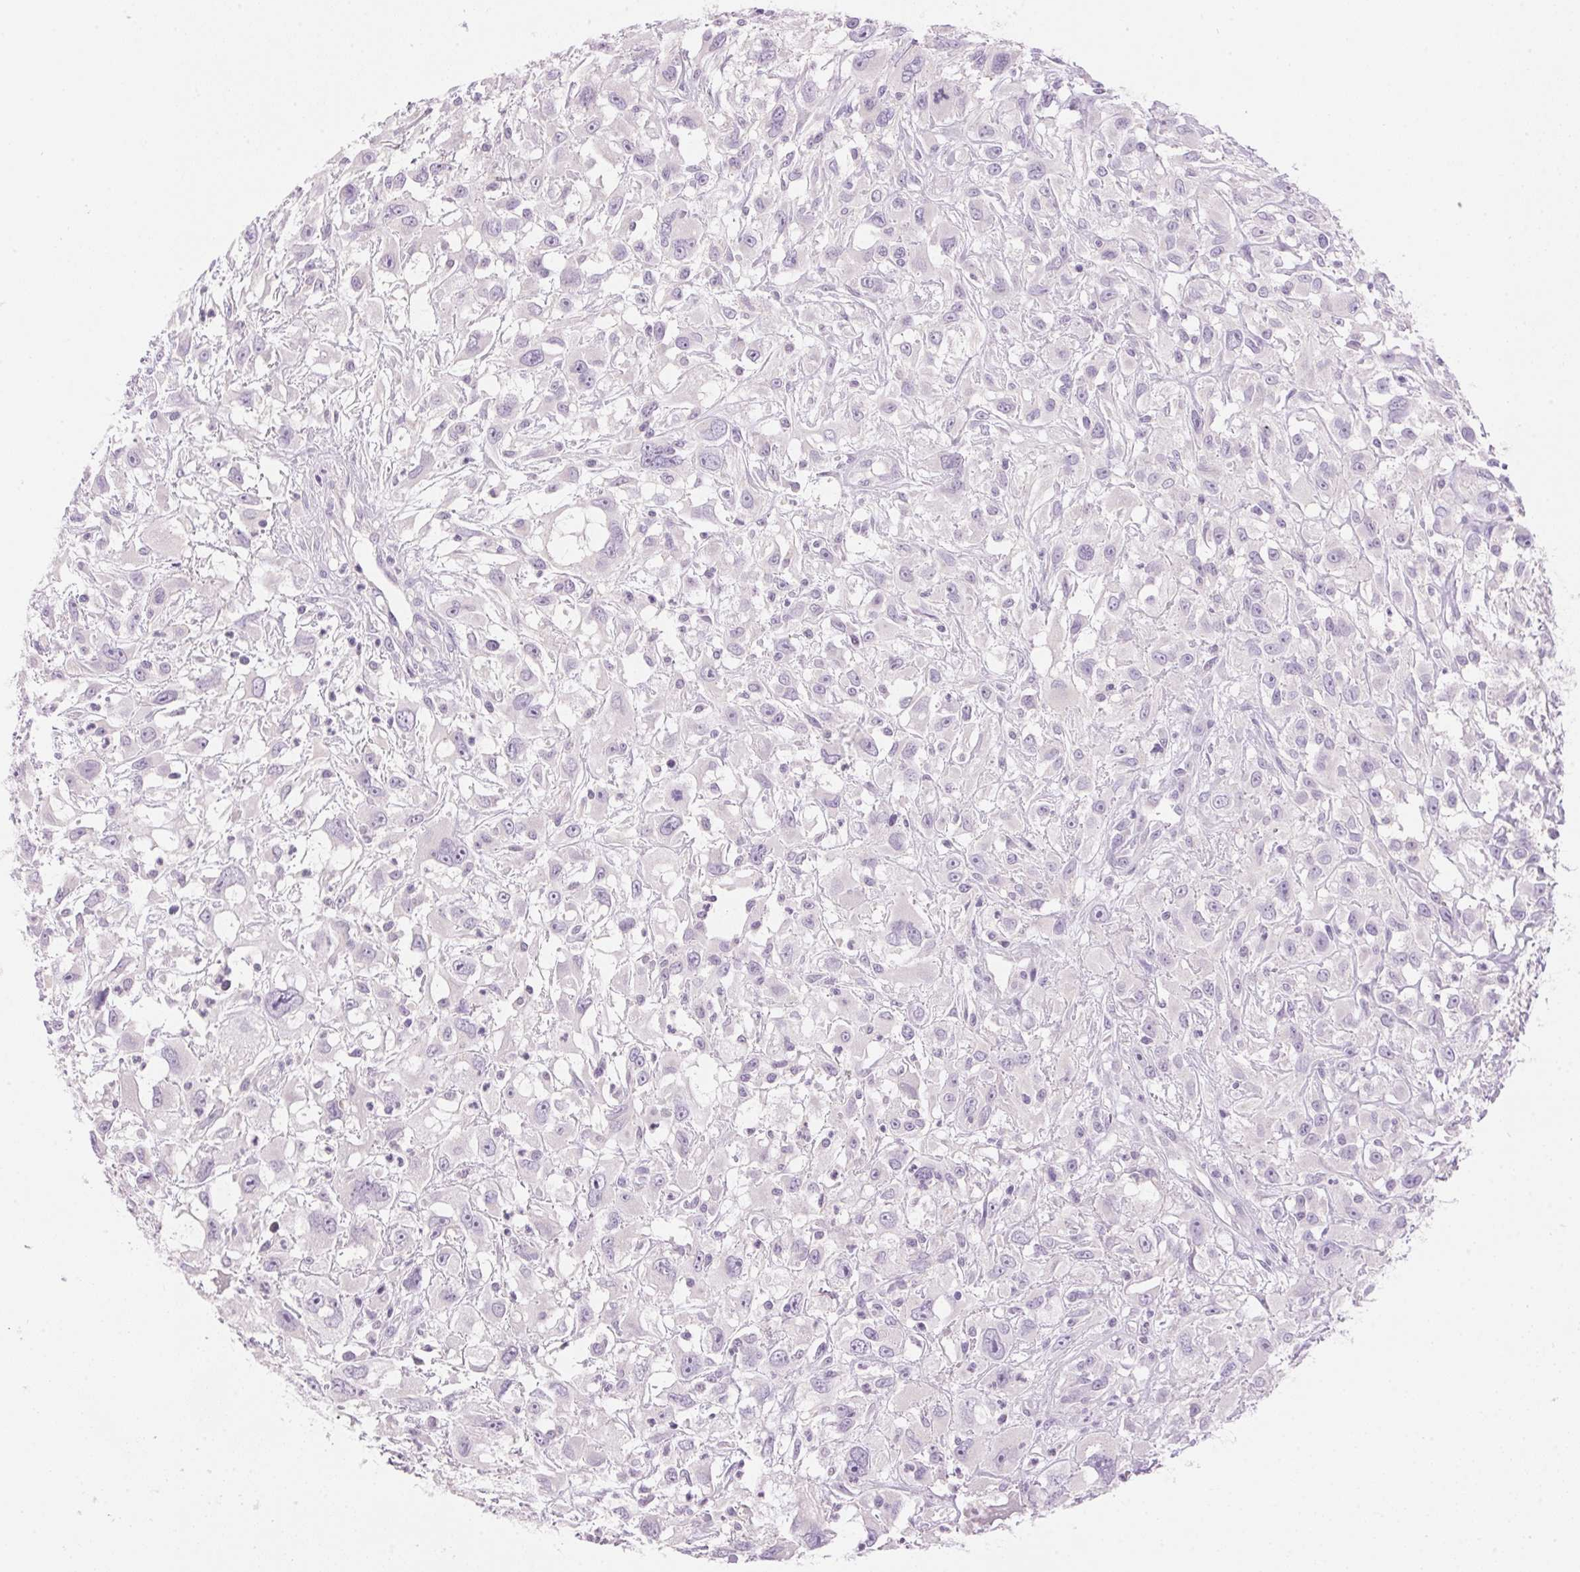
{"staining": {"intensity": "negative", "quantity": "none", "location": "none"}, "tissue": "head and neck cancer", "cell_type": "Tumor cells", "image_type": "cancer", "snomed": [{"axis": "morphology", "description": "Squamous cell carcinoma, NOS"}, {"axis": "morphology", "description": "Squamous cell carcinoma, metastatic, NOS"}, {"axis": "topography", "description": "Oral tissue"}, {"axis": "topography", "description": "Head-Neck"}], "caption": "Immunohistochemistry (IHC) histopathology image of neoplastic tissue: human head and neck squamous cell carcinoma stained with DAB (3,3'-diaminobenzidine) shows no significant protein staining in tumor cells.", "gene": "HSD17B2", "patient": {"sex": "female", "age": 85}}